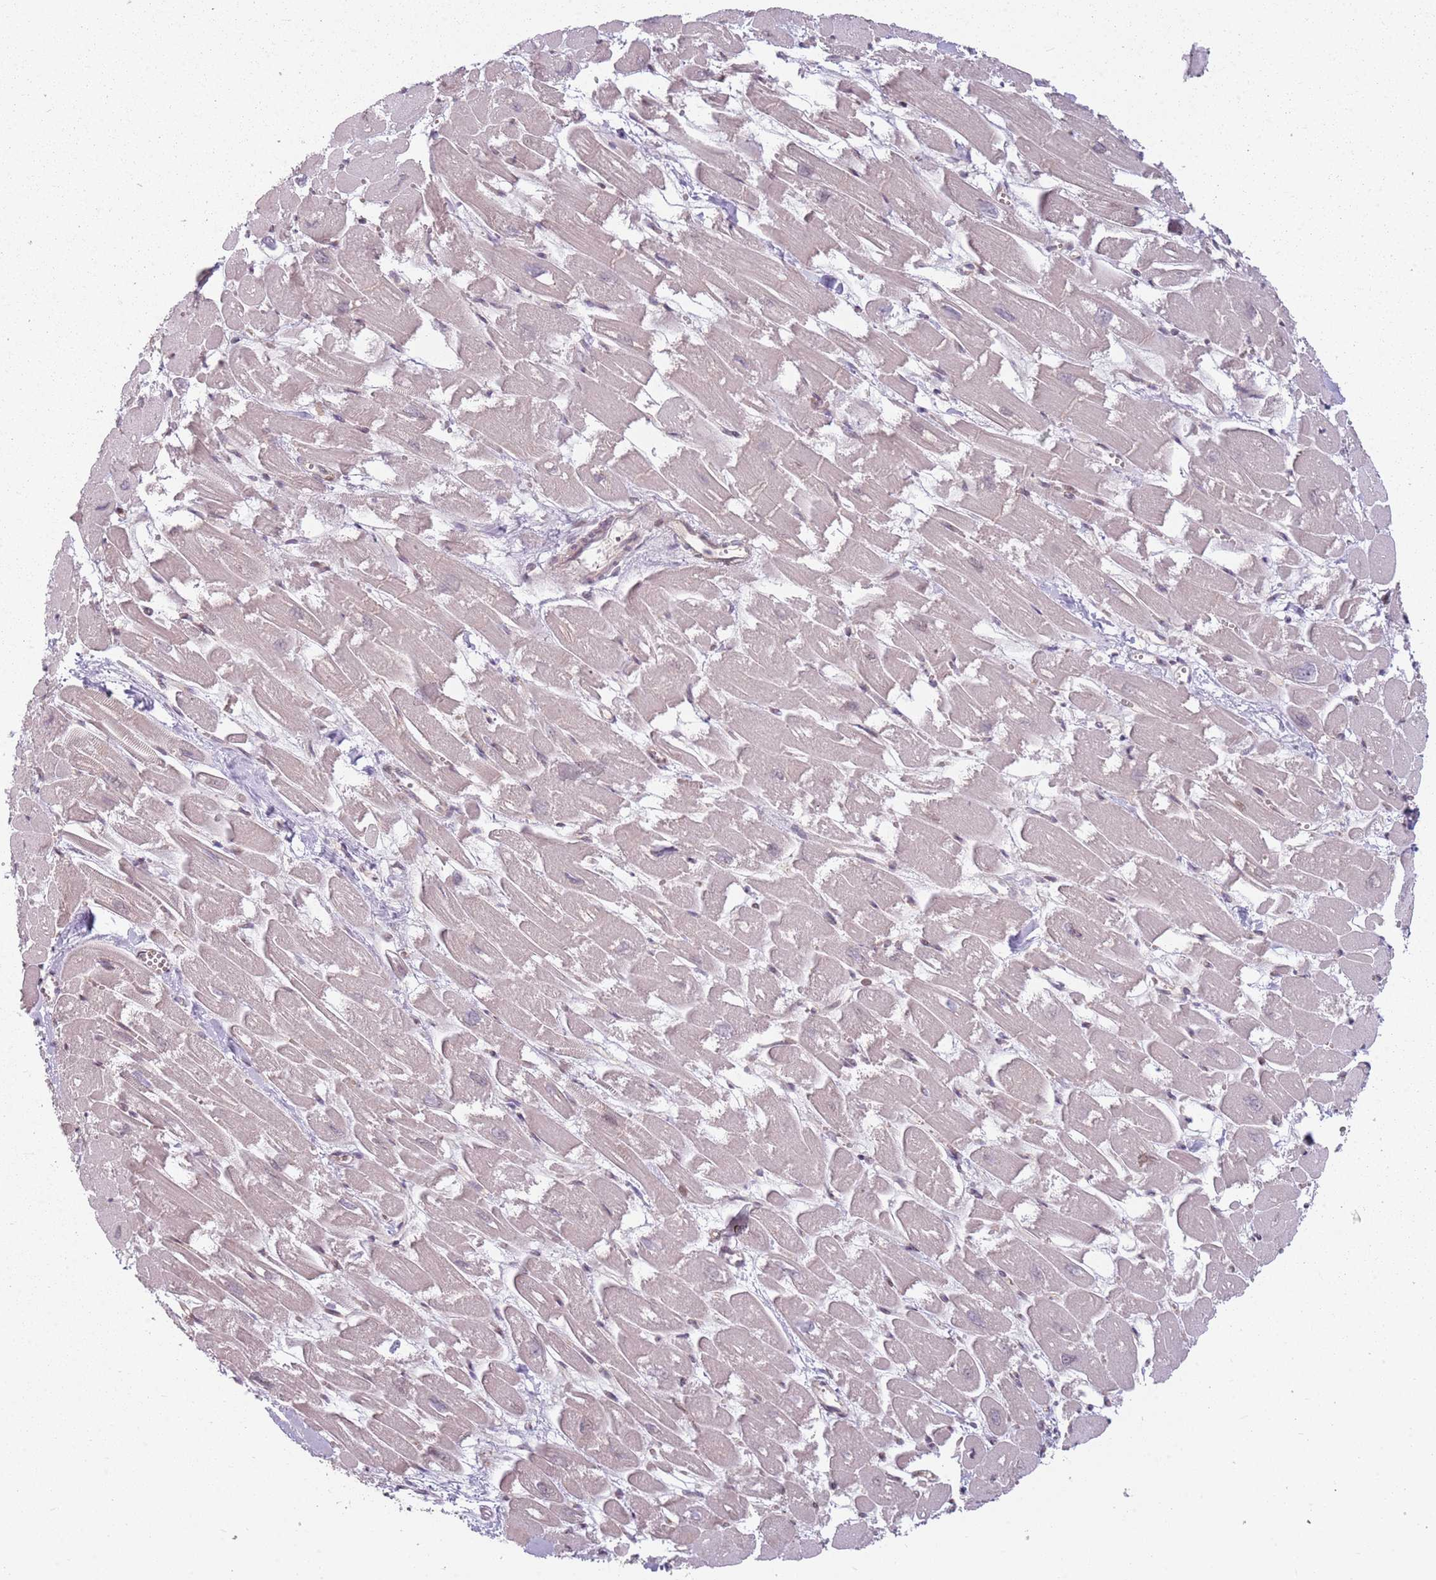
{"staining": {"intensity": "weak", "quantity": "25%-75%", "location": "cytoplasmic/membranous,nuclear"}, "tissue": "heart muscle", "cell_type": "Cardiomyocytes", "image_type": "normal", "snomed": [{"axis": "morphology", "description": "Normal tissue, NOS"}, {"axis": "topography", "description": "Heart"}], "caption": "An immunohistochemistry micrograph of unremarkable tissue is shown. Protein staining in brown labels weak cytoplasmic/membranous,nuclear positivity in heart muscle within cardiomyocytes. (brown staining indicates protein expression, while blue staining denotes nuclei).", "gene": "ADGRG1", "patient": {"sex": "male", "age": 54}}